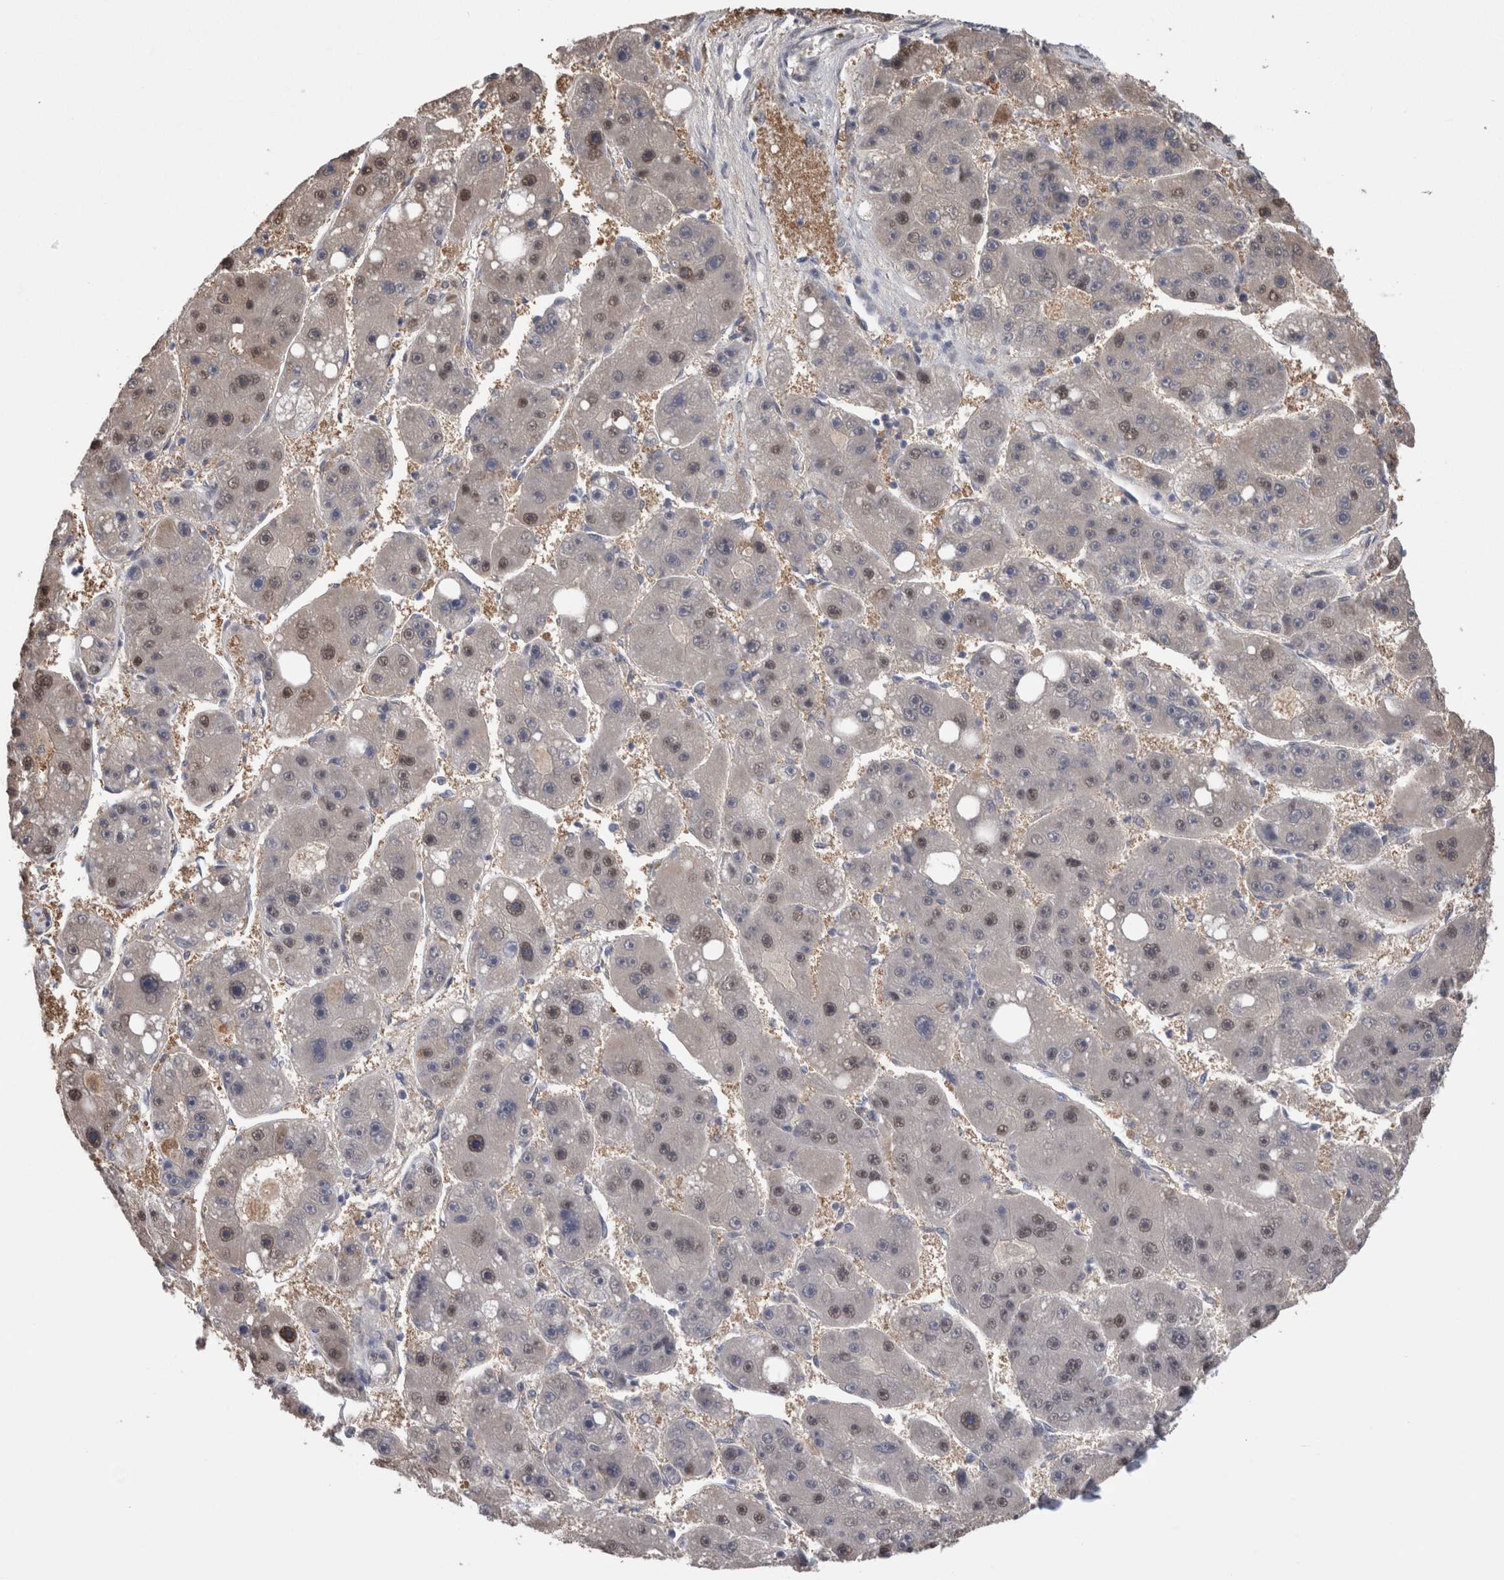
{"staining": {"intensity": "weak", "quantity": "25%-75%", "location": "nuclear"}, "tissue": "liver cancer", "cell_type": "Tumor cells", "image_type": "cancer", "snomed": [{"axis": "morphology", "description": "Carcinoma, Hepatocellular, NOS"}, {"axis": "topography", "description": "Liver"}], "caption": "There is low levels of weak nuclear positivity in tumor cells of liver hepatocellular carcinoma, as demonstrated by immunohistochemical staining (brown color).", "gene": "CA8", "patient": {"sex": "female", "age": 61}}